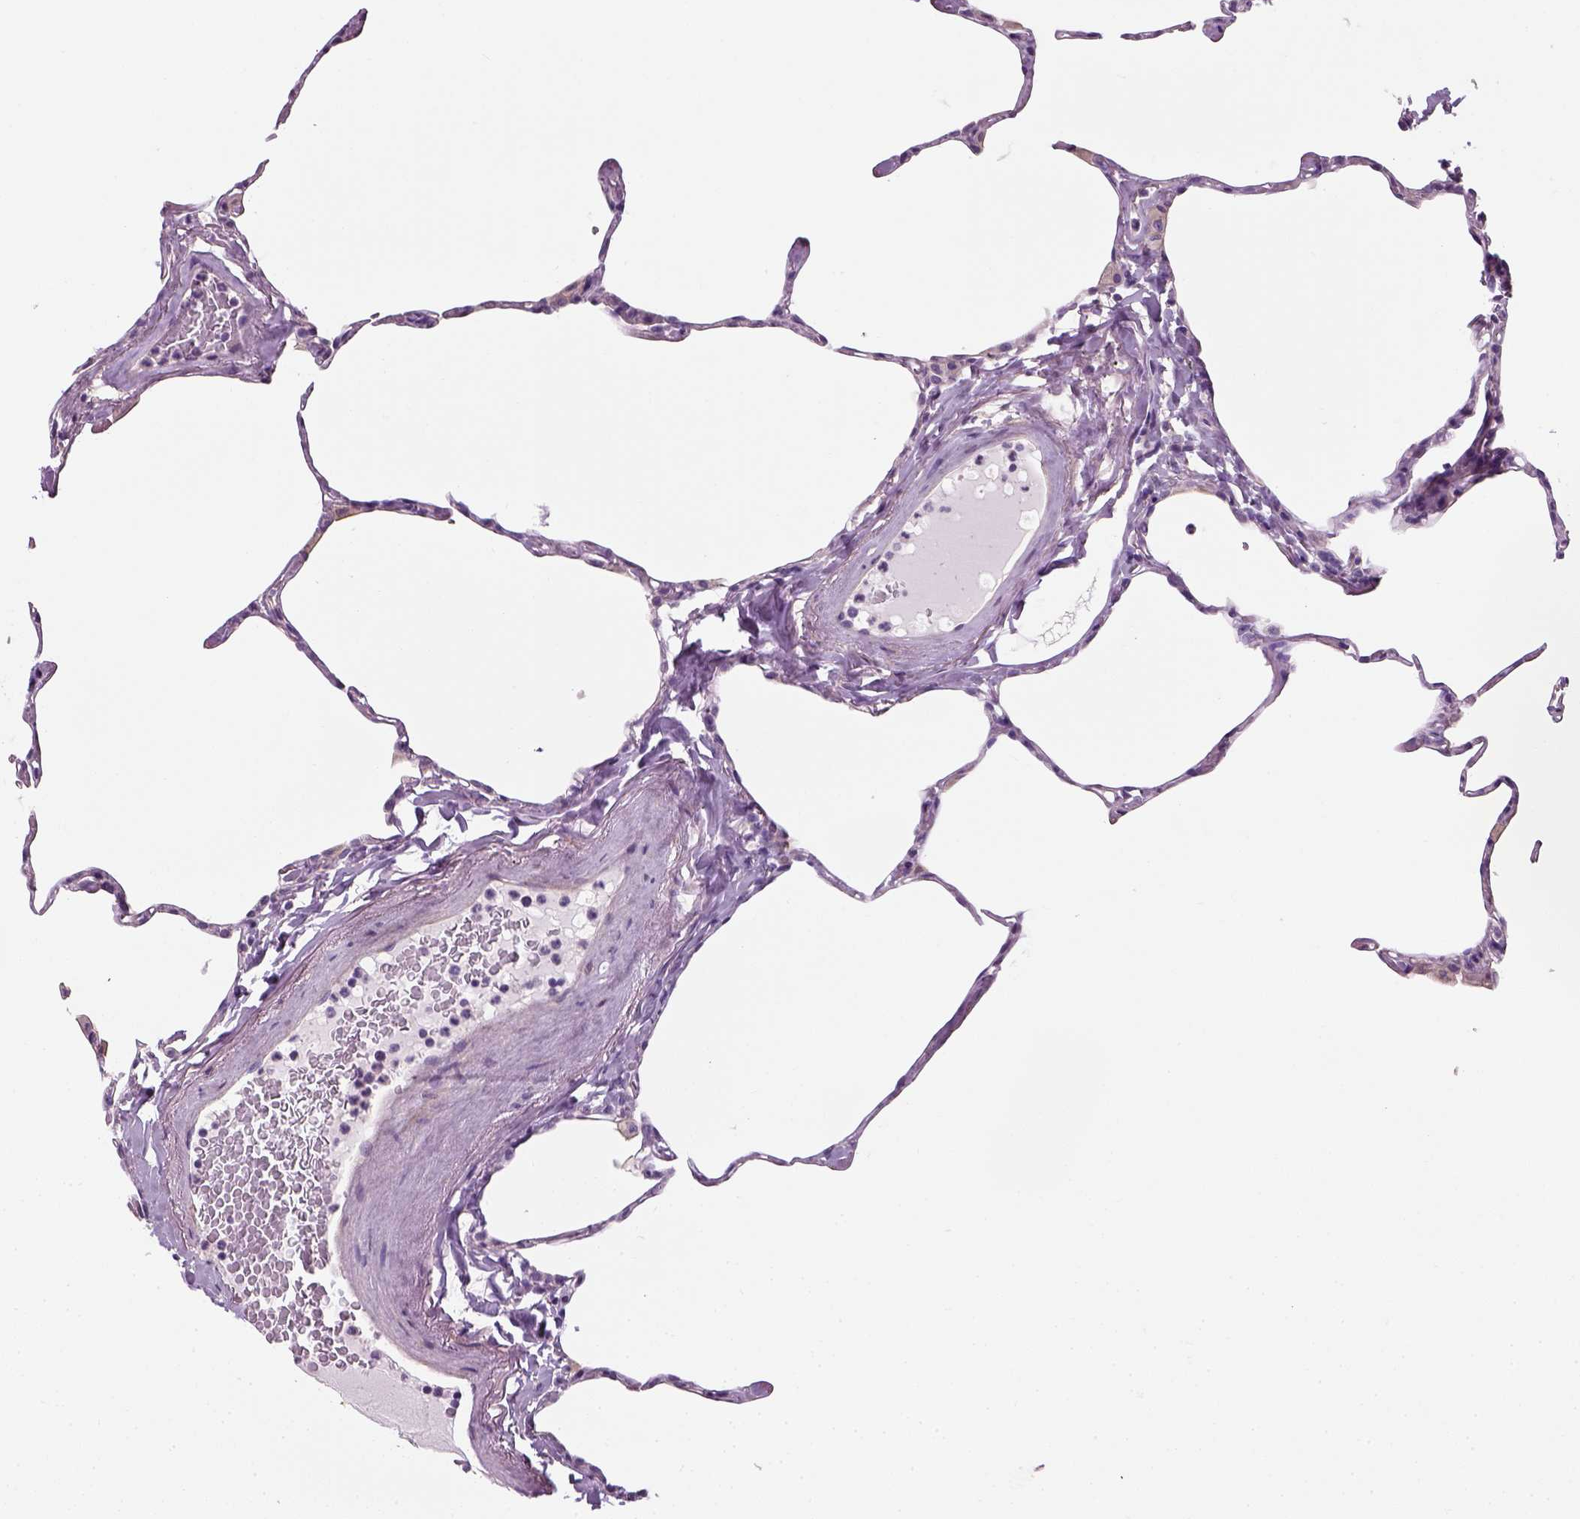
{"staining": {"intensity": "negative", "quantity": "none", "location": "none"}, "tissue": "lung", "cell_type": "Alveolar cells", "image_type": "normal", "snomed": [{"axis": "morphology", "description": "Normal tissue, NOS"}, {"axis": "topography", "description": "Lung"}], "caption": "A high-resolution image shows immunohistochemistry staining of normal lung, which displays no significant positivity in alveolar cells. Nuclei are stained in blue.", "gene": "ELOVL3", "patient": {"sex": "male", "age": 65}}